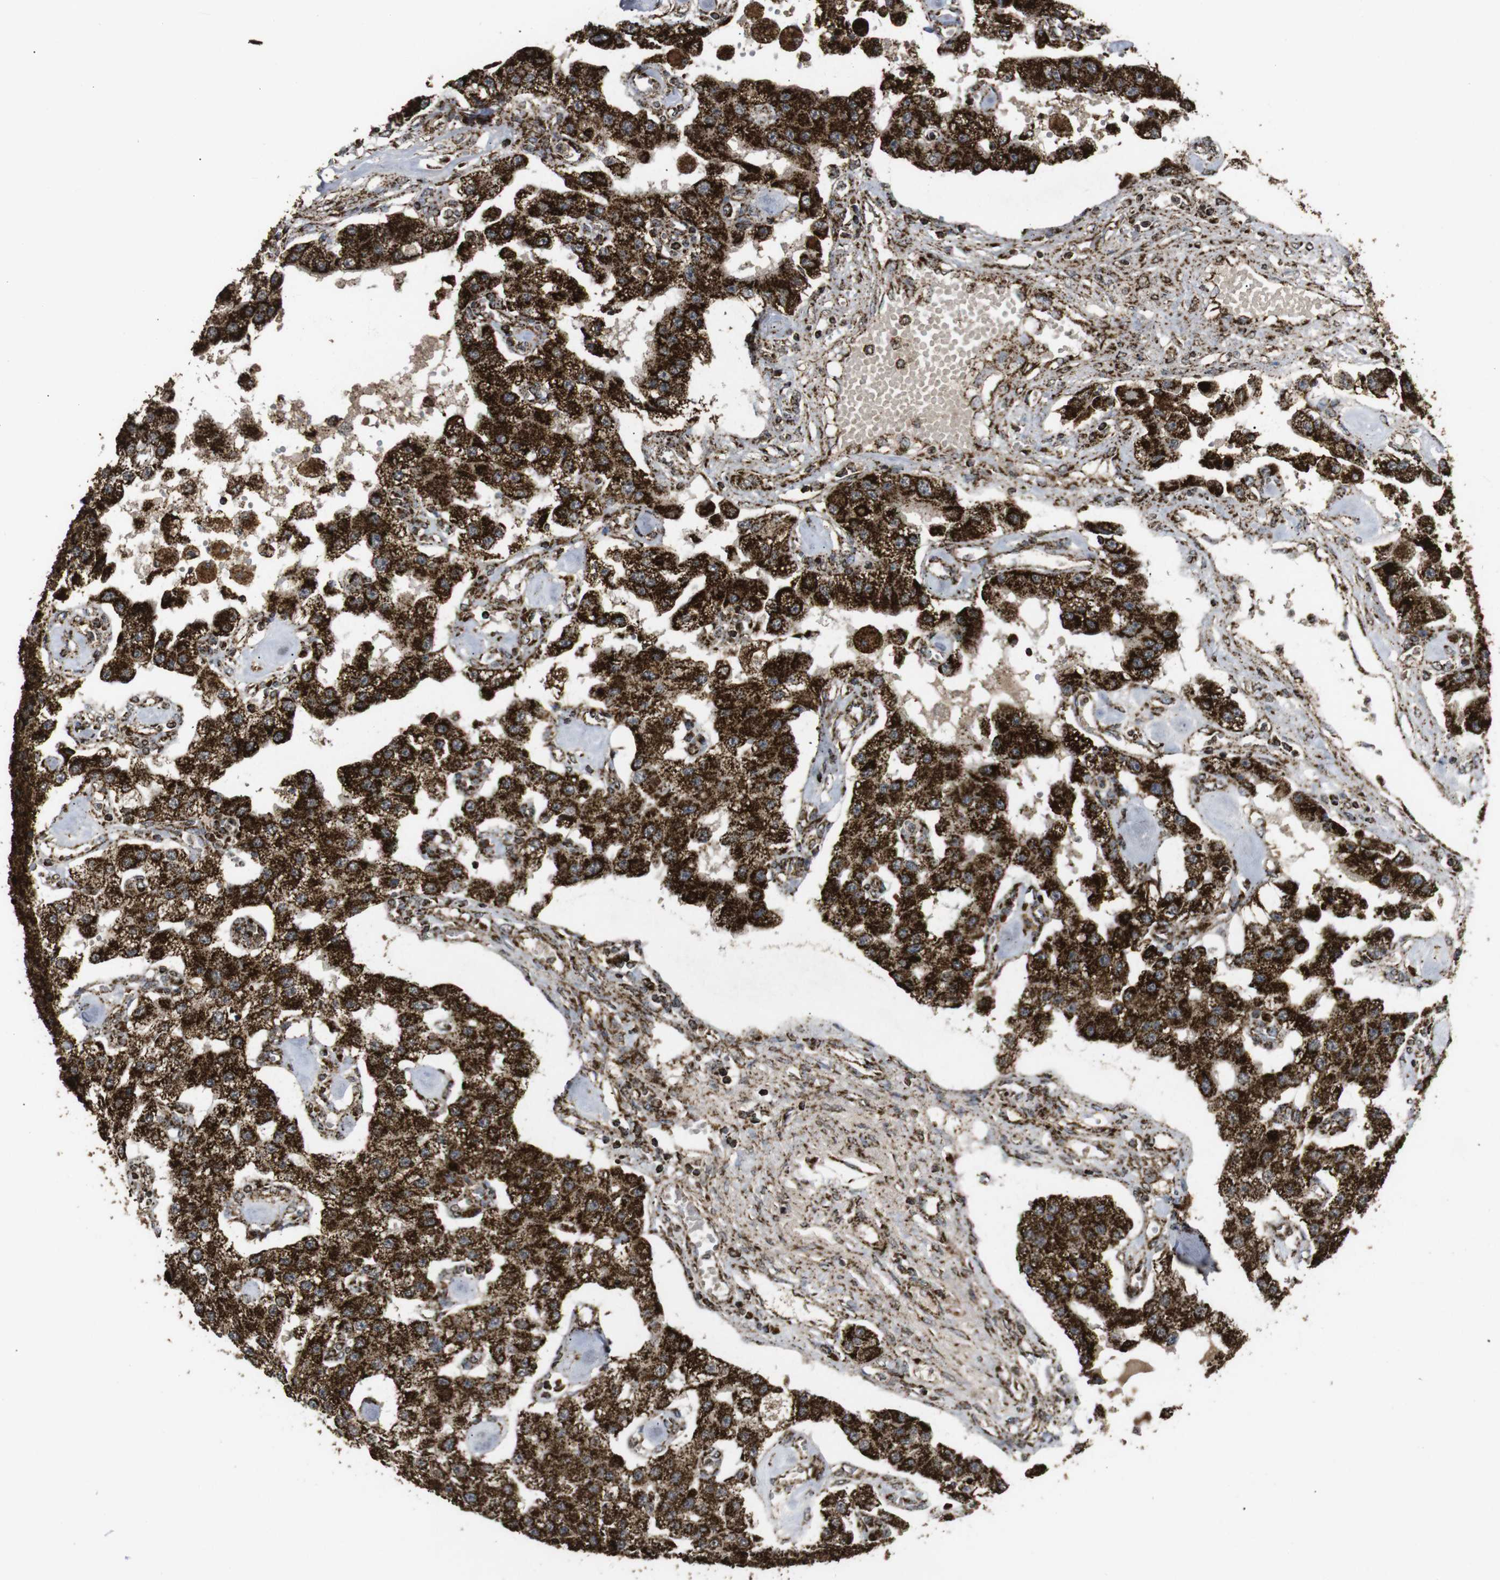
{"staining": {"intensity": "strong", "quantity": ">75%", "location": "cytoplasmic/membranous"}, "tissue": "carcinoid", "cell_type": "Tumor cells", "image_type": "cancer", "snomed": [{"axis": "morphology", "description": "Carcinoid, malignant, NOS"}, {"axis": "topography", "description": "Pancreas"}], "caption": "Immunohistochemical staining of carcinoid shows strong cytoplasmic/membranous protein staining in approximately >75% of tumor cells. (Brightfield microscopy of DAB IHC at high magnification).", "gene": "ATP5F1A", "patient": {"sex": "male", "age": 41}}